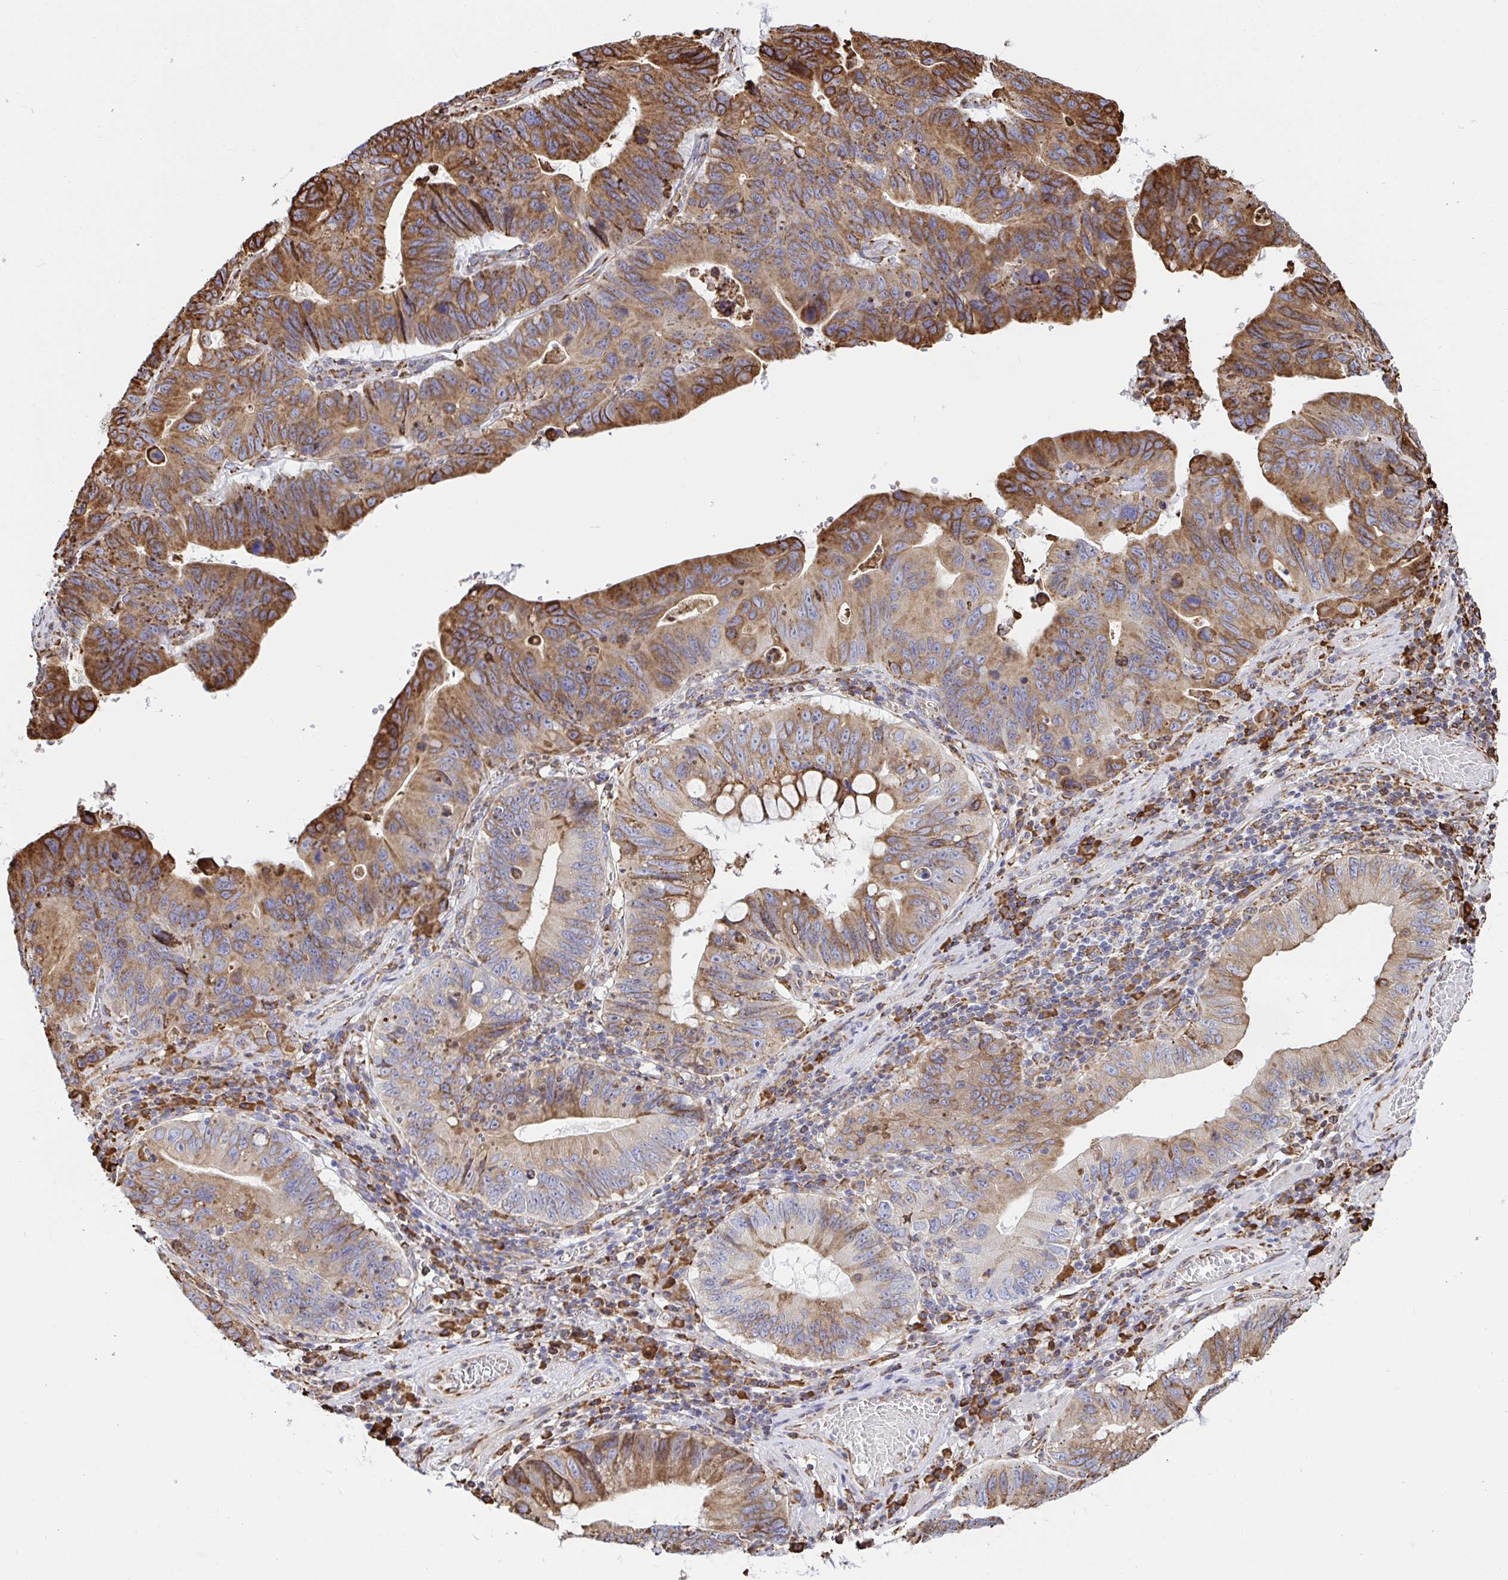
{"staining": {"intensity": "moderate", "quantity": ">75%", "location": "cytoplasmic/membranous"}, "tissue": "stomach cancer", "cell_type": "Tumor cells", "image_type": "cancer", "snomed": [{"axis": "morphology", "description": "Adenocarcinoma, NOS"}, {"axis": "topography", "description": "Stomach"}], "caption": "This is an image of immunohistochemistry (IHC) staining of stomach adenocarcinoma, which shows moderate staining in the cytoplasmic/membranous of tumor cells.", "gene": "CLGN", "patient": {"sex": "male", "age": 59}}